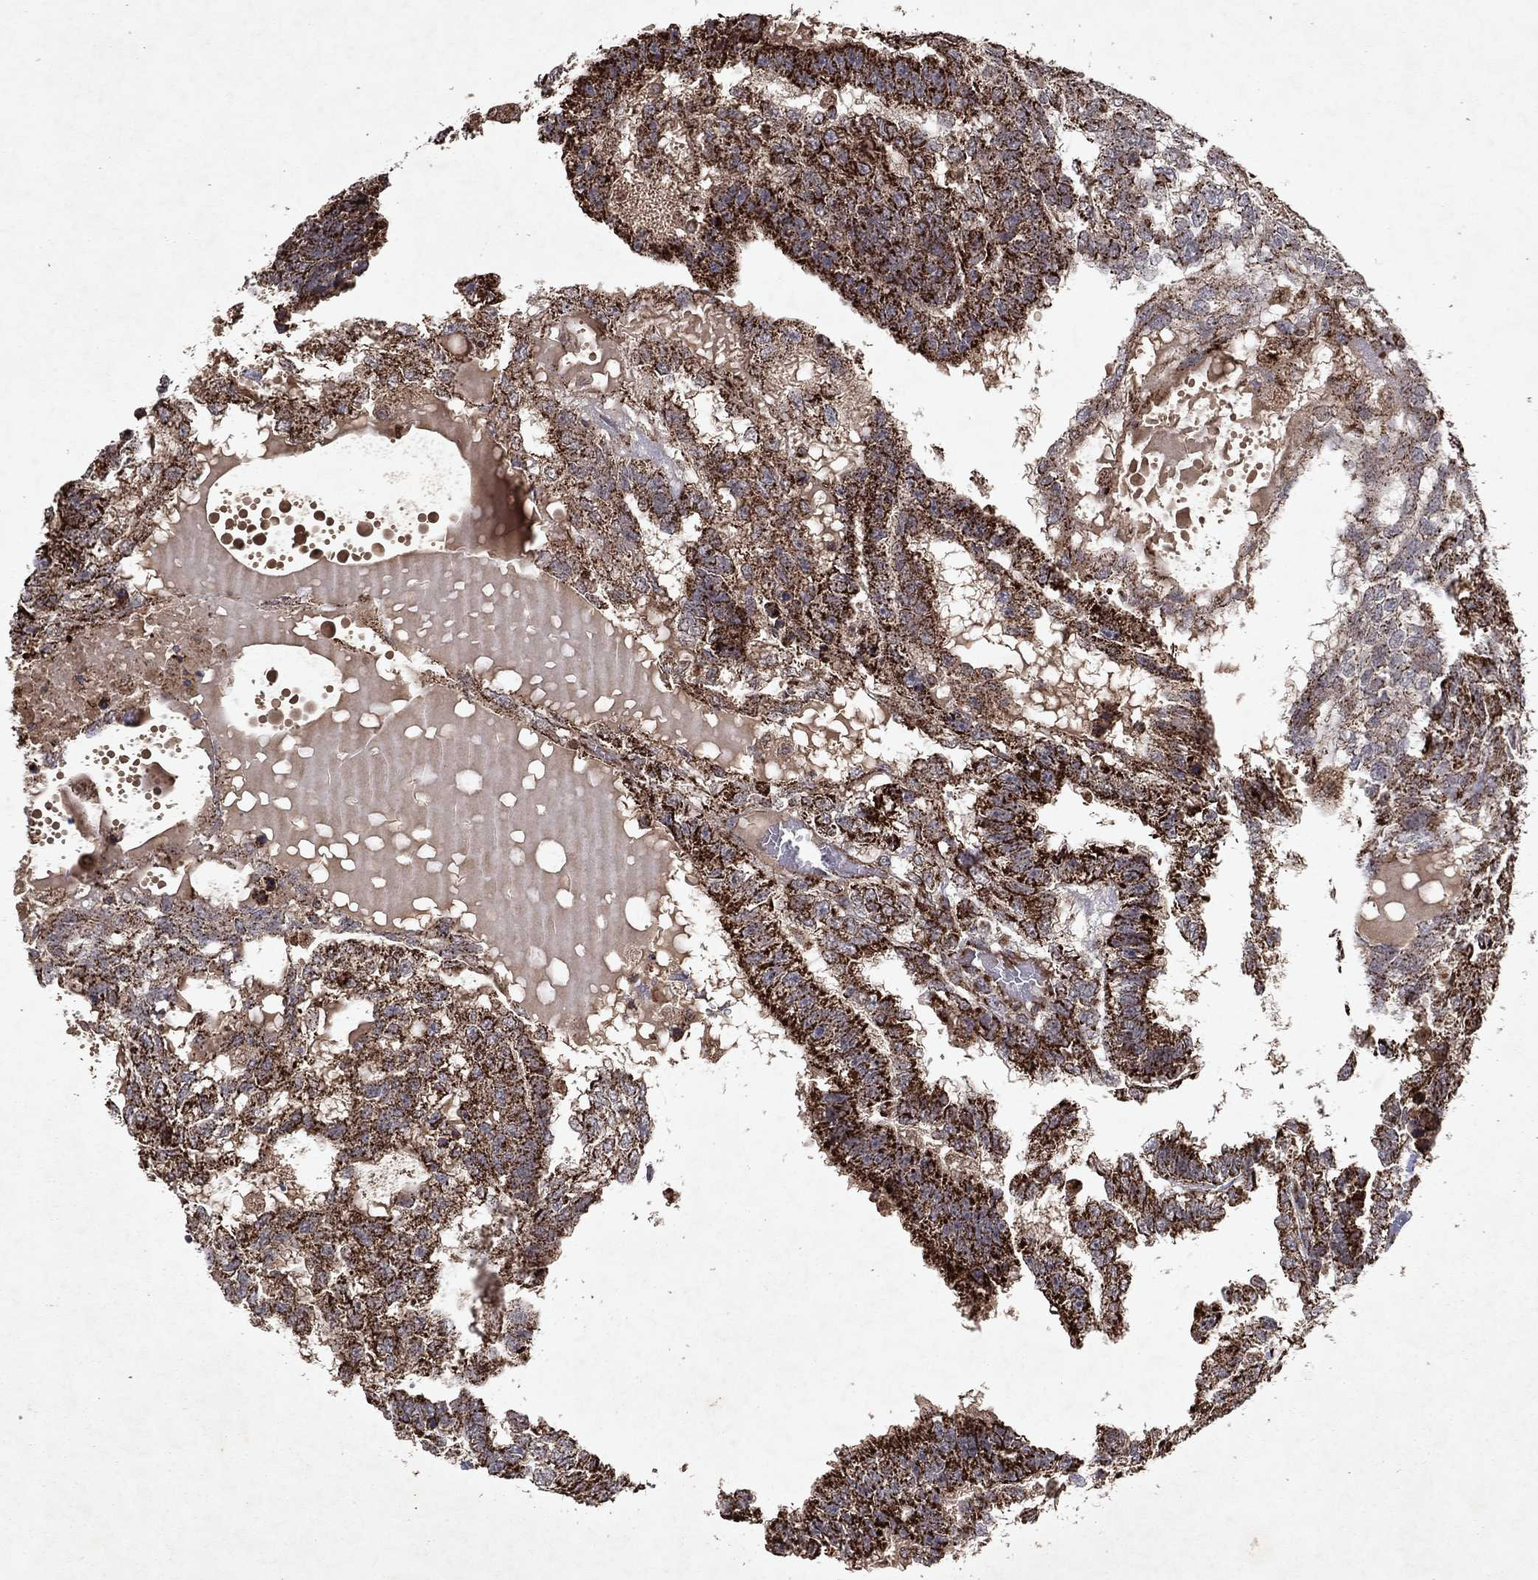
{"staining": {"intensity": "strong", "quantity": ">75%", "location": "cytoplasmic/membranous"}, "tissue": "testis cancer", "cell_type": "Tumor cells", "image_type": "cancer", "snomed": [{"axis": "morphology", "description": "Seminoma, NOS"}, {"axis": "morphology", "description": "Carcinoma, Embryonal, NOS"}, {"axis": "topography", "description": "Testis"}], "caption": "This image reveals immunohistochemistry staining of testis seminoma, with high strong cytoplasmic/membranous positivity in about >75% of tumor cells.", "gene": "PYROXD2", "patient": {"sex": "male", "age": 41}}